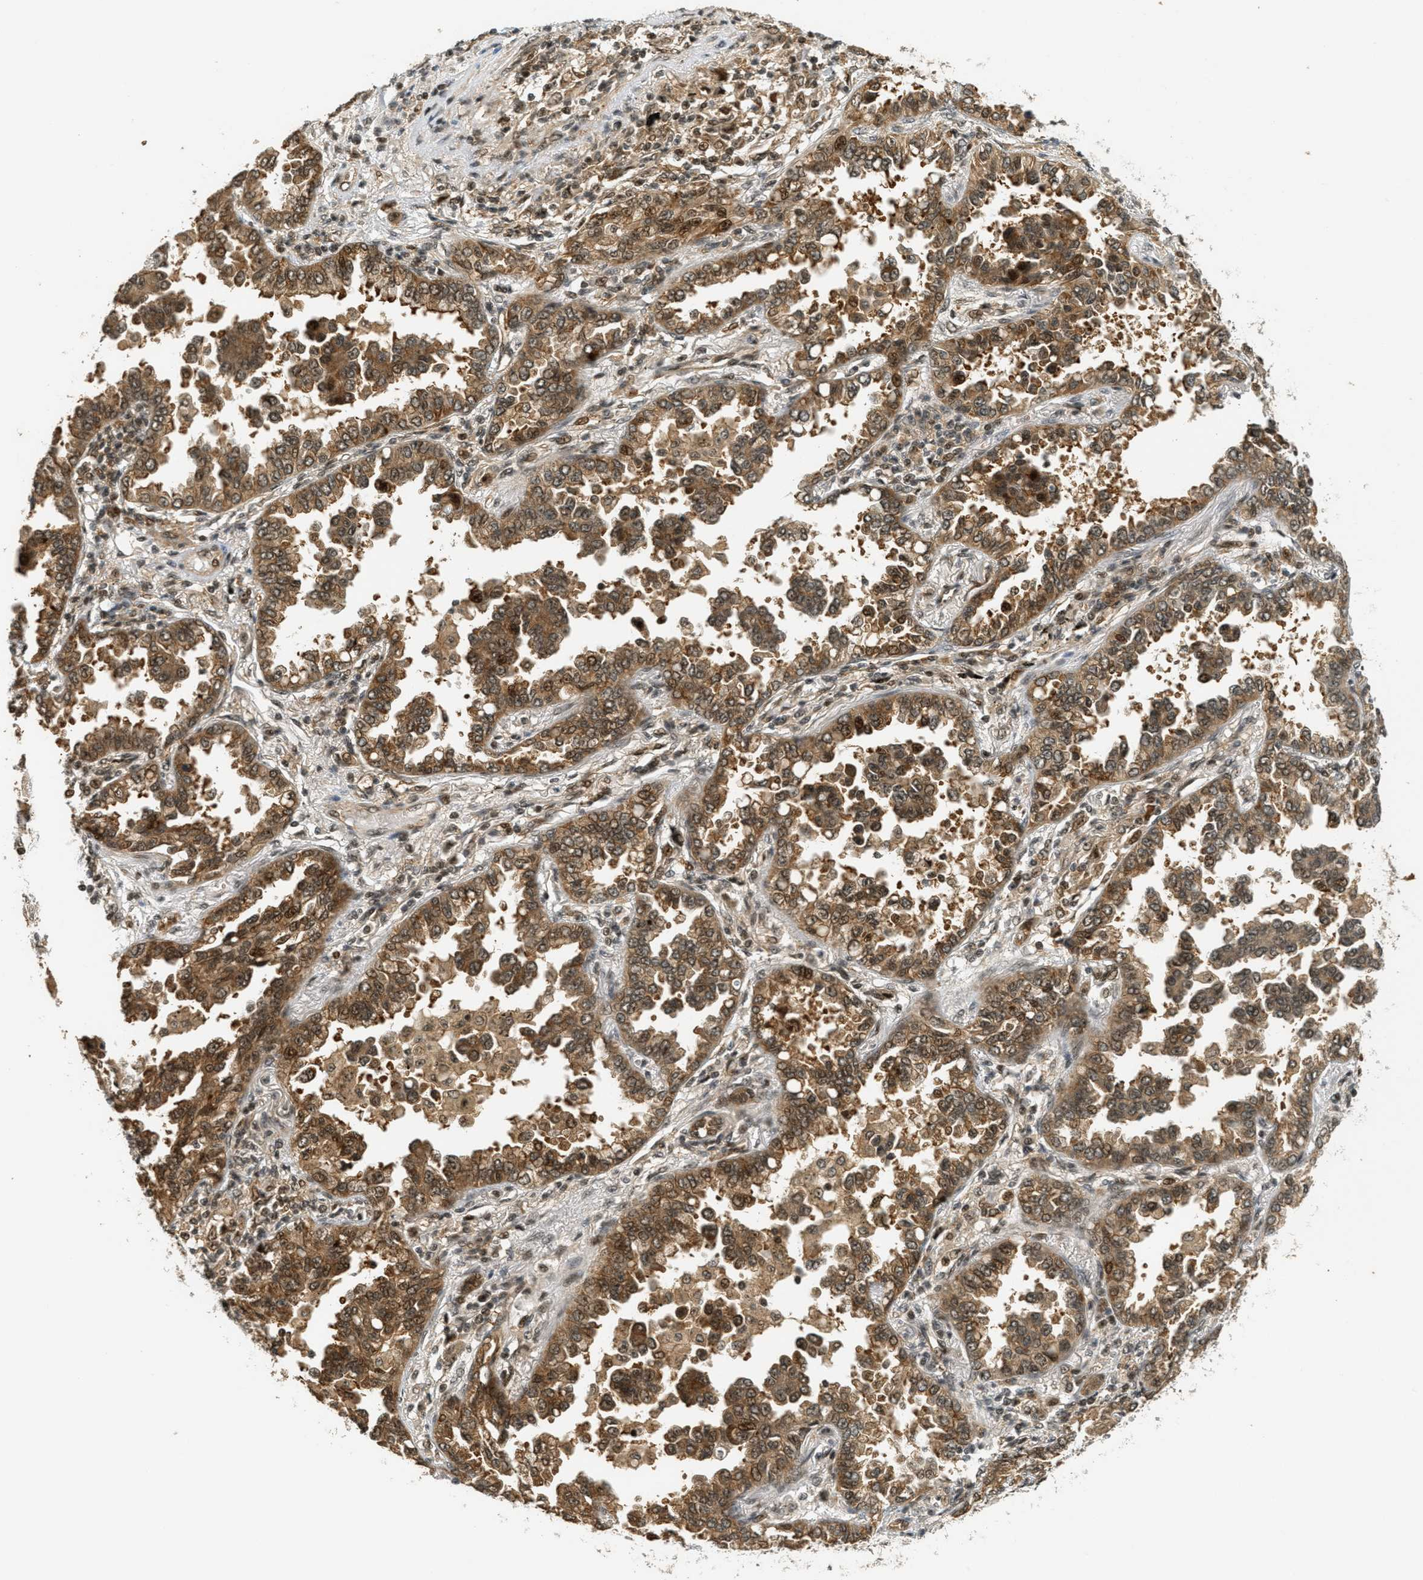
{"staining": {"intensity": "moderate", "quantity": ">75%", "location": "cytoplasmic/membranous,nuclear"}, "tissue": "lung cancer", "cell_type": "Tumor cells", "image_type": "cancer", "snomed": [{"axis": "morphology", "description": "Normal tissue, NOS"}, {"axis": "morphology", "description": "Adenocarcinoma, NOS"}, {"axis": "topography", "description": "Lung"}], "caption": "The immunohistochemical stain shows moderate cytoplasmic/membranous and nuclear expression in tumor cells of lung cancer (adenocarcinoma) tissue.", "gene": "FOXM1", "patient": {"sex": "male", "age": 59}}